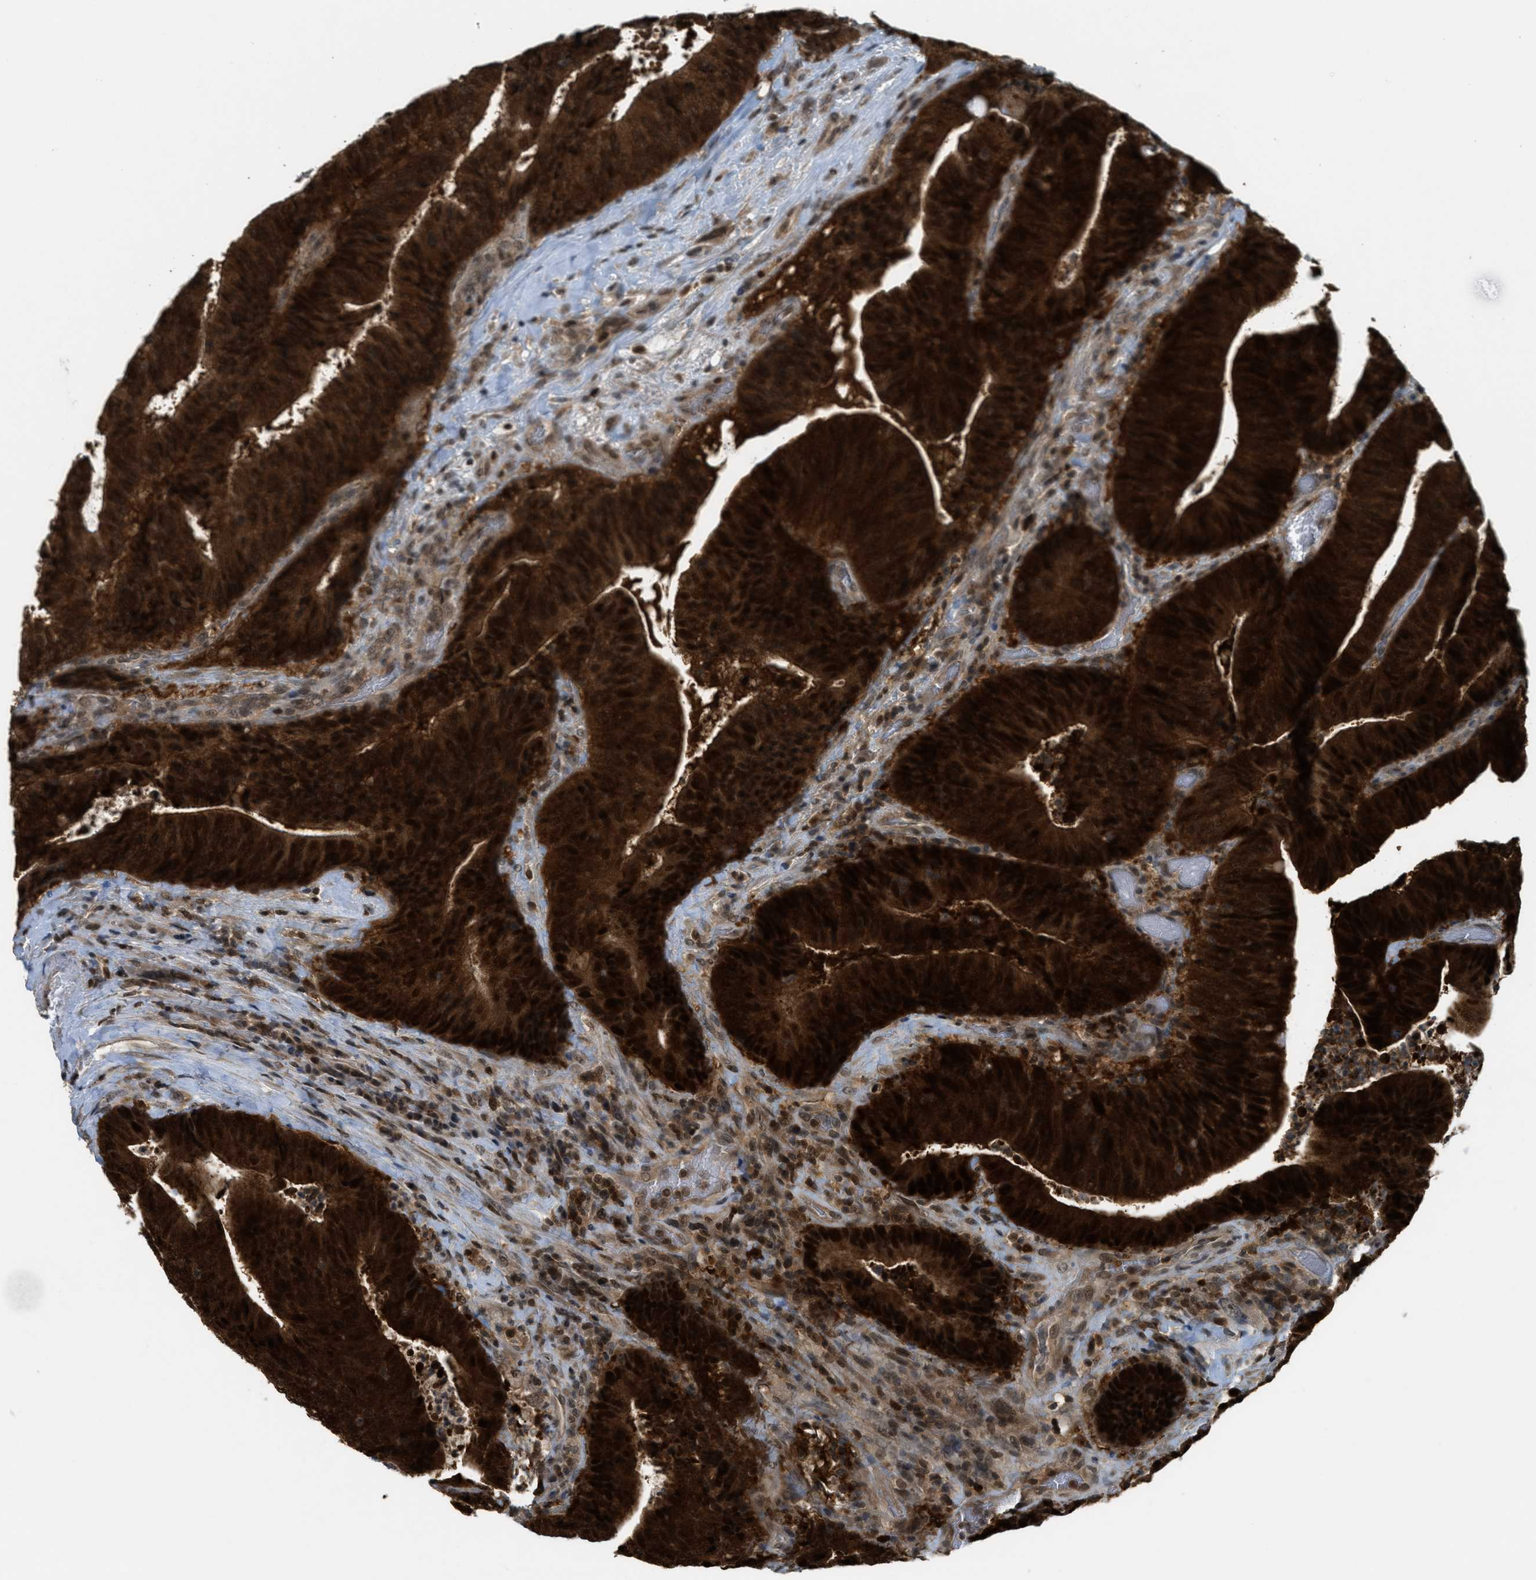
{"staining": {"intensity": "strong", "quantity": ">75%", "location": "cytoplasmic/membranous,nuclear"}, "tissue": "colorectal cancer", "cell_type": "Tumor cells", "image_type": "cancer", "snomed": [{"axis": "morphology", "description": "Adenocarcinoma, NOS"}, {"axis": "topography", "description": "Rectum"}], "caption": "A brown stain shows strong cytoplasmic/membranous and nuclear staining of a protein in human colorectal adenocarcinoma tumor cells.", "gene": "DNAJB1", "patient": {"sex": "male", "age": 72}}